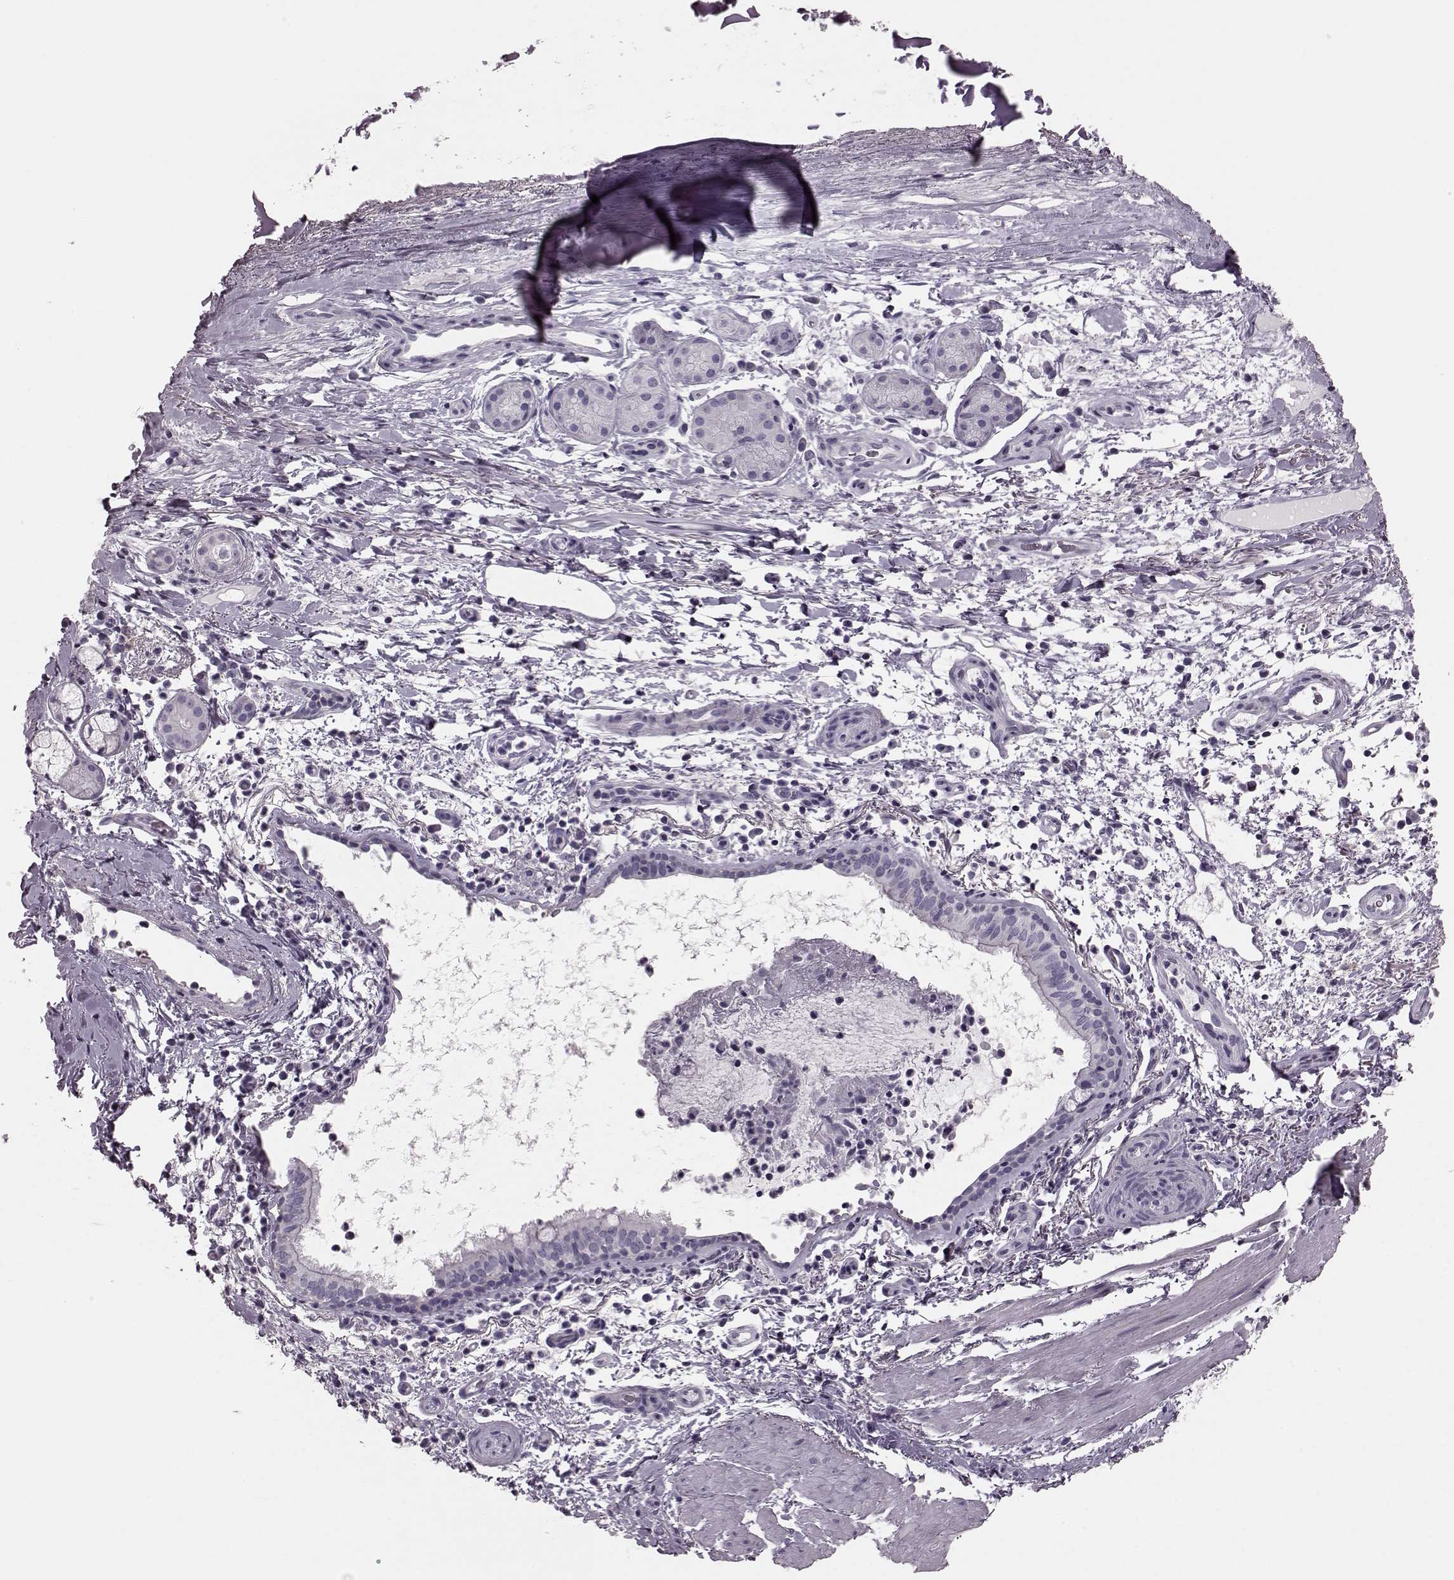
{"staining": {"intensity": "negative", "quantity": "none", "location": "none"}, "tissue": "bronchus", "cell_type": "Respiratory epithelial cells", "image_type": "normal", "snomed": [{"axis": "morphology", "description": "Normal tissue, NOS"}, {"axis": "topography", "description": "Bronchus"}], "caption": "A micrograph of bronchus stained for a protein shows no brown staining in respiratory epithelial cells.", "gene": "CRYBA2", "patient": {"sex": "female", "age": 64}}